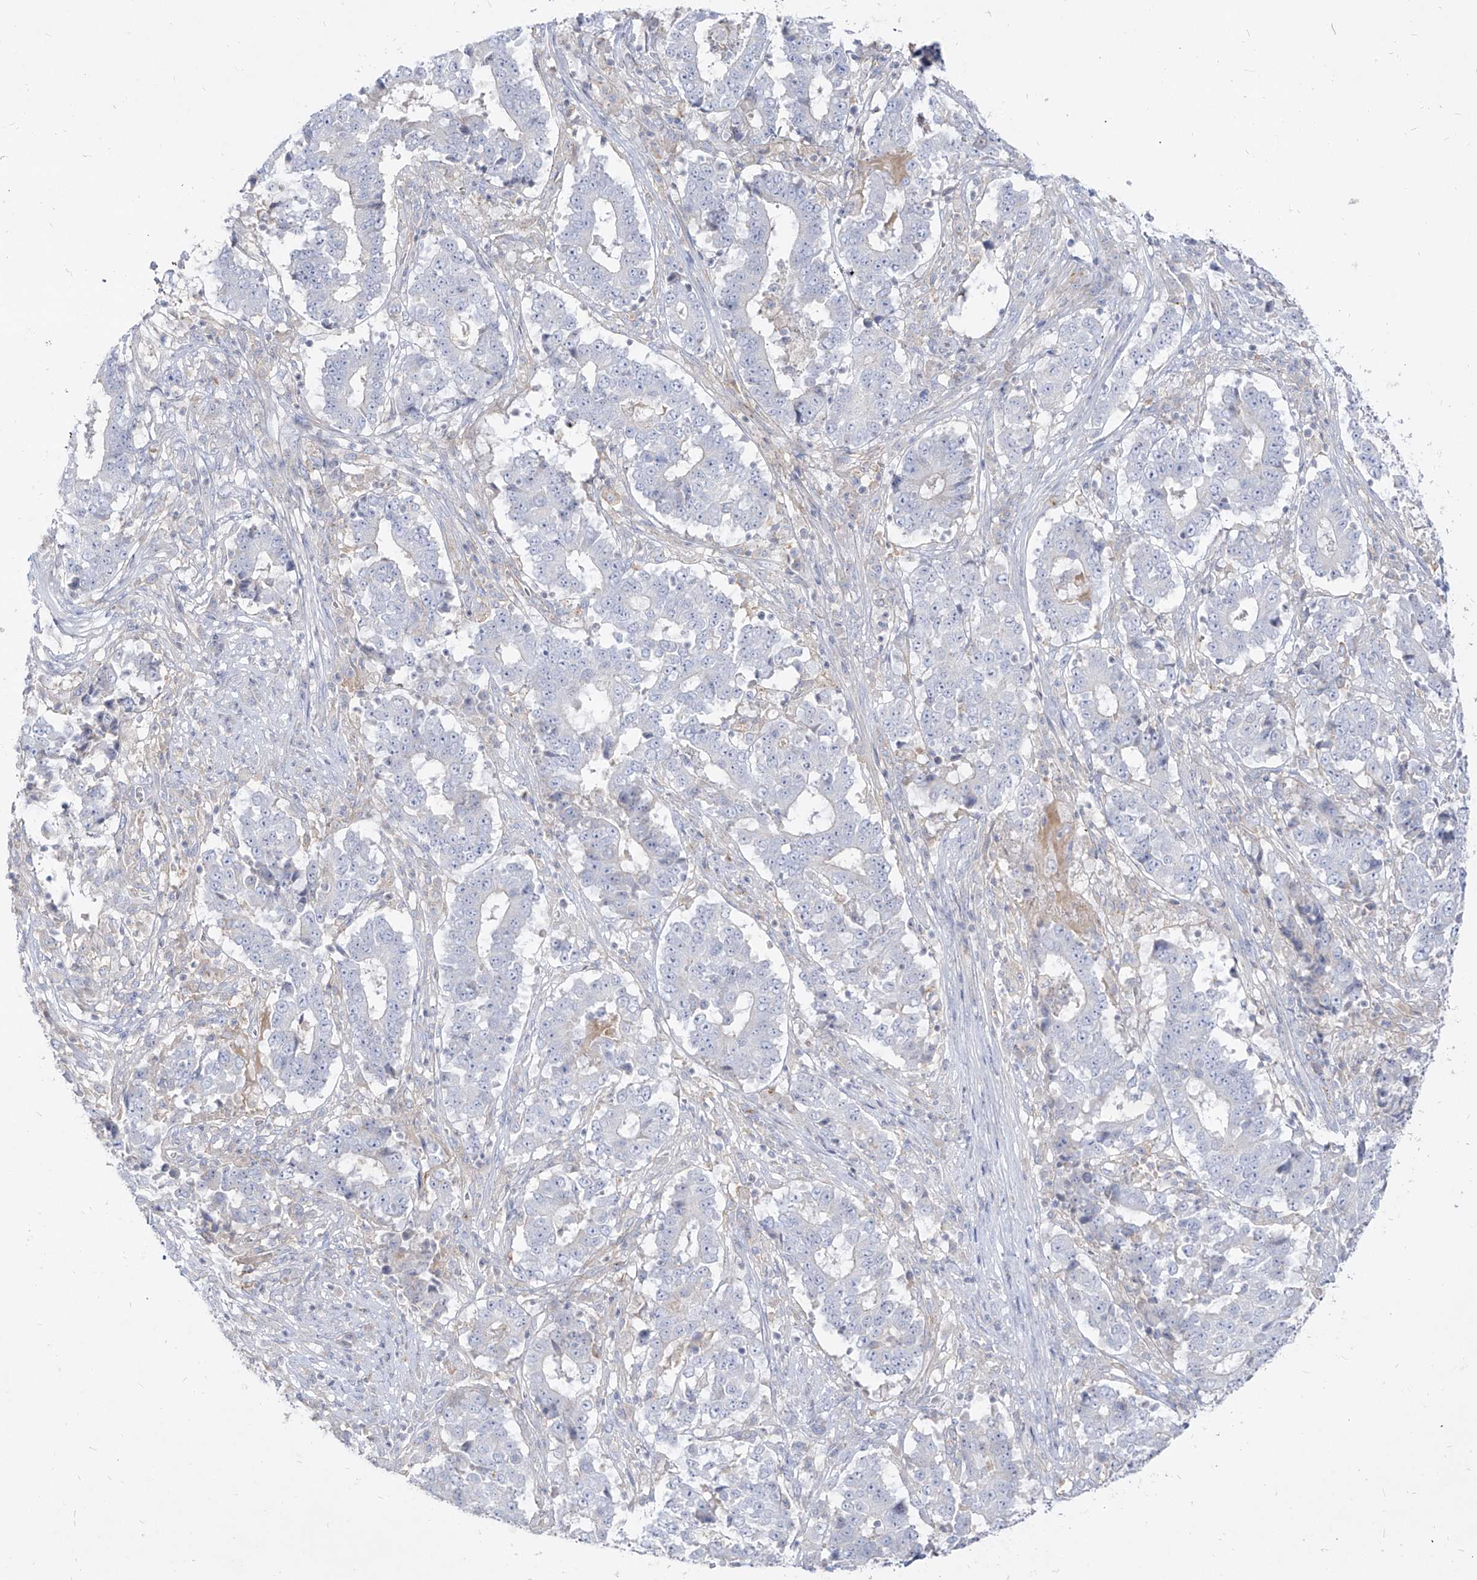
{"staining": {"intensity": "negative", "quantity": "none", "location": "none"}, "tissue": "stomach cancer", "cell_type": "Tumor cells", "image_type": "cancer", "snomed": [{"axis": "morphology", "description": "Adenocarcinoma, NOS"}, {"axis": "topography", "description": "Stomach"}], "caption": "Immunohistochemistry (IHC) photomicrograph of neoplastic tissue: human stomach adenocarcinoma stained with DAB (3,3'-diaminobenzidine) displays no significant protein positivity in tumor cells.", "gene": "RBFOX3", "patient": {"sex": "male", "age": 59}}